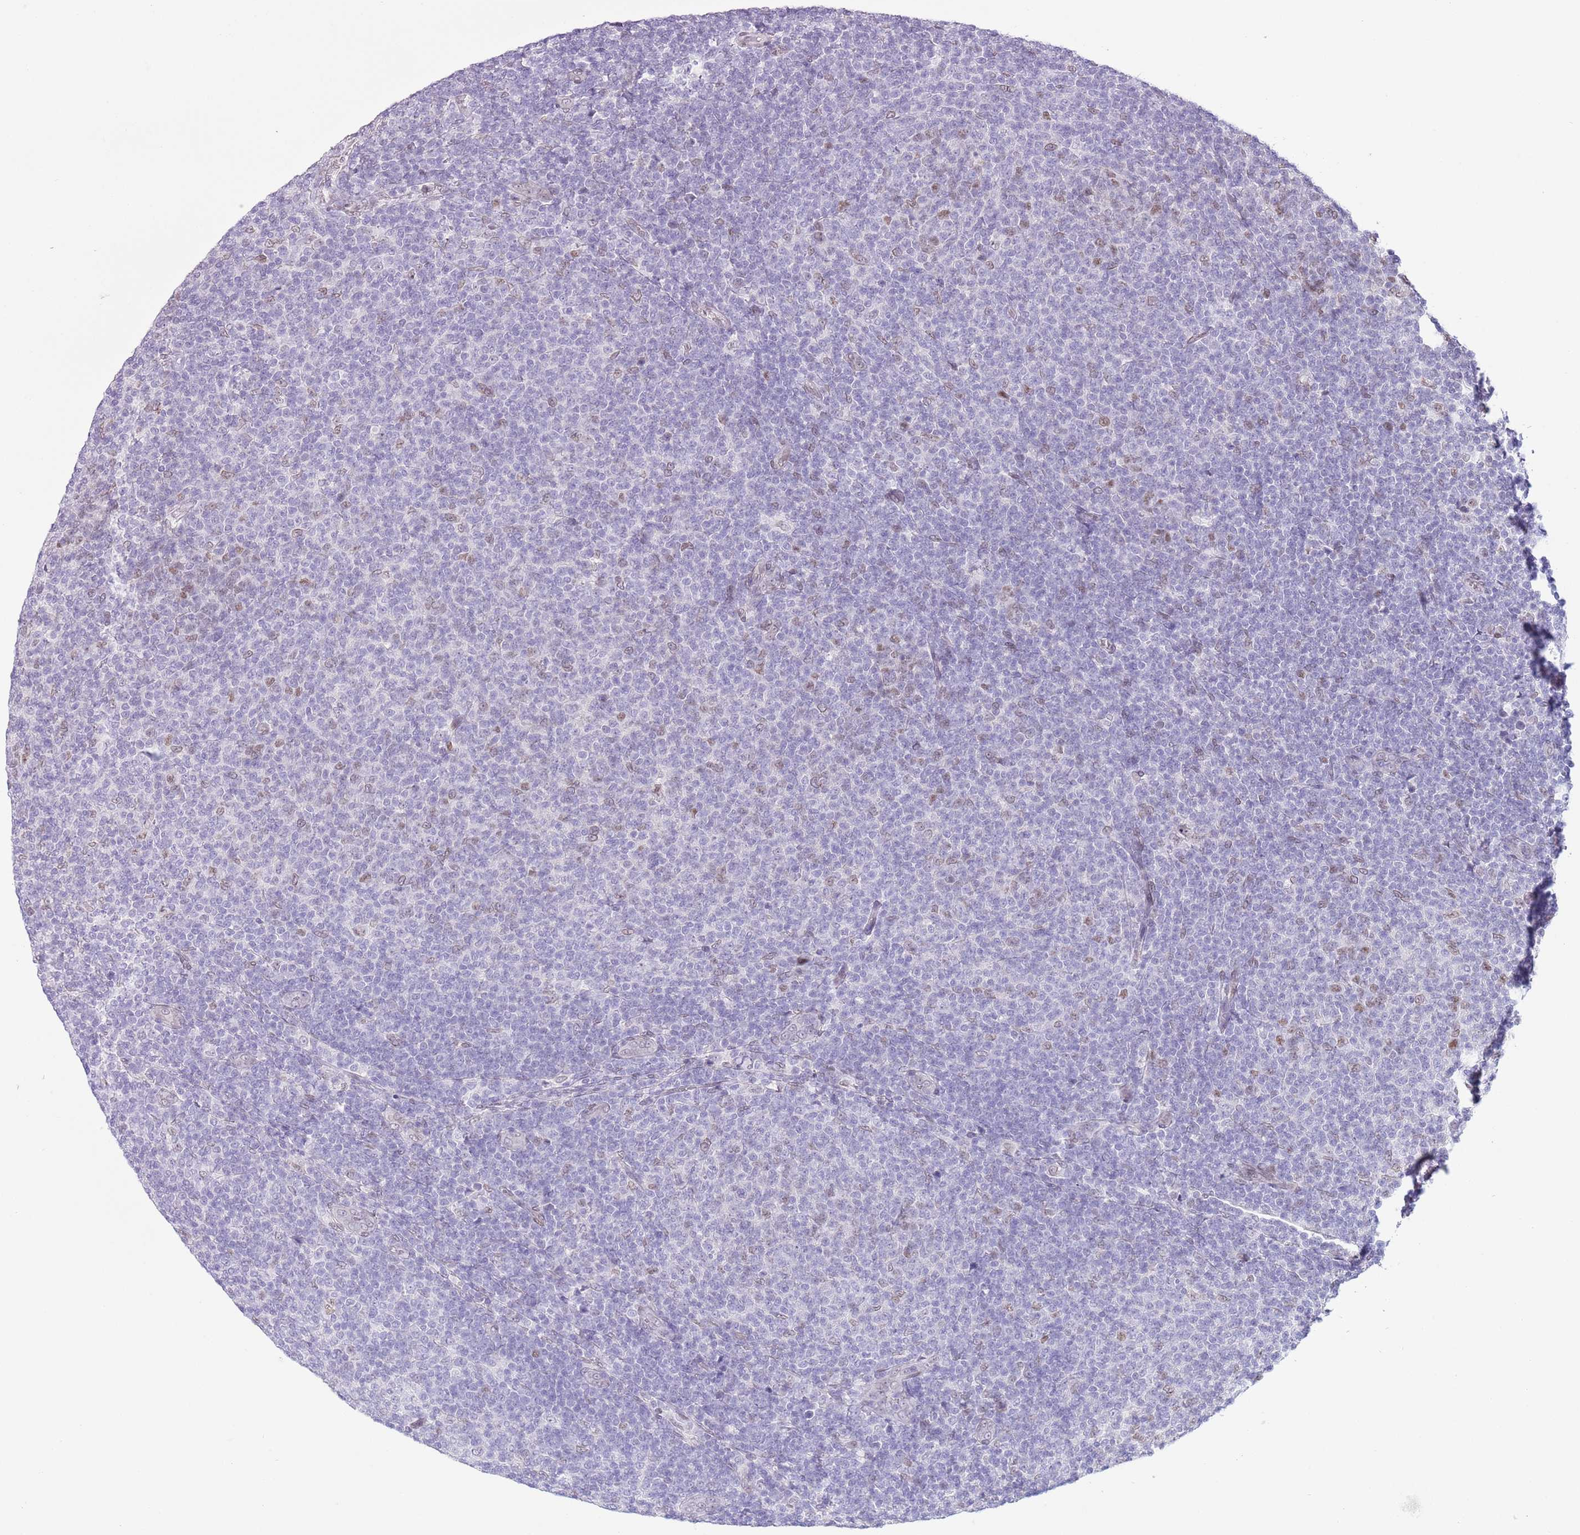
{"staining": {"intensity": "negative", "quantity": "none", "location": "none"}, "tissue": "lymphoma", "cell_type": "Tumor cells", "image_type": "cancer", "snomed": [{"axis": "morphology", "description": "Malignant lymphoma, non-Hodgkin's type, Low grade"}, {"axis": "topography", "description": "Lymph node"}], "caption": "IHC micrograph of neoplastic tissue: human lymphoma stained with DAB exhibits no significant protein positivity in tumor cells.", "gene": "ZGLP1", "patient": {"sex": "male", "age": 66}}